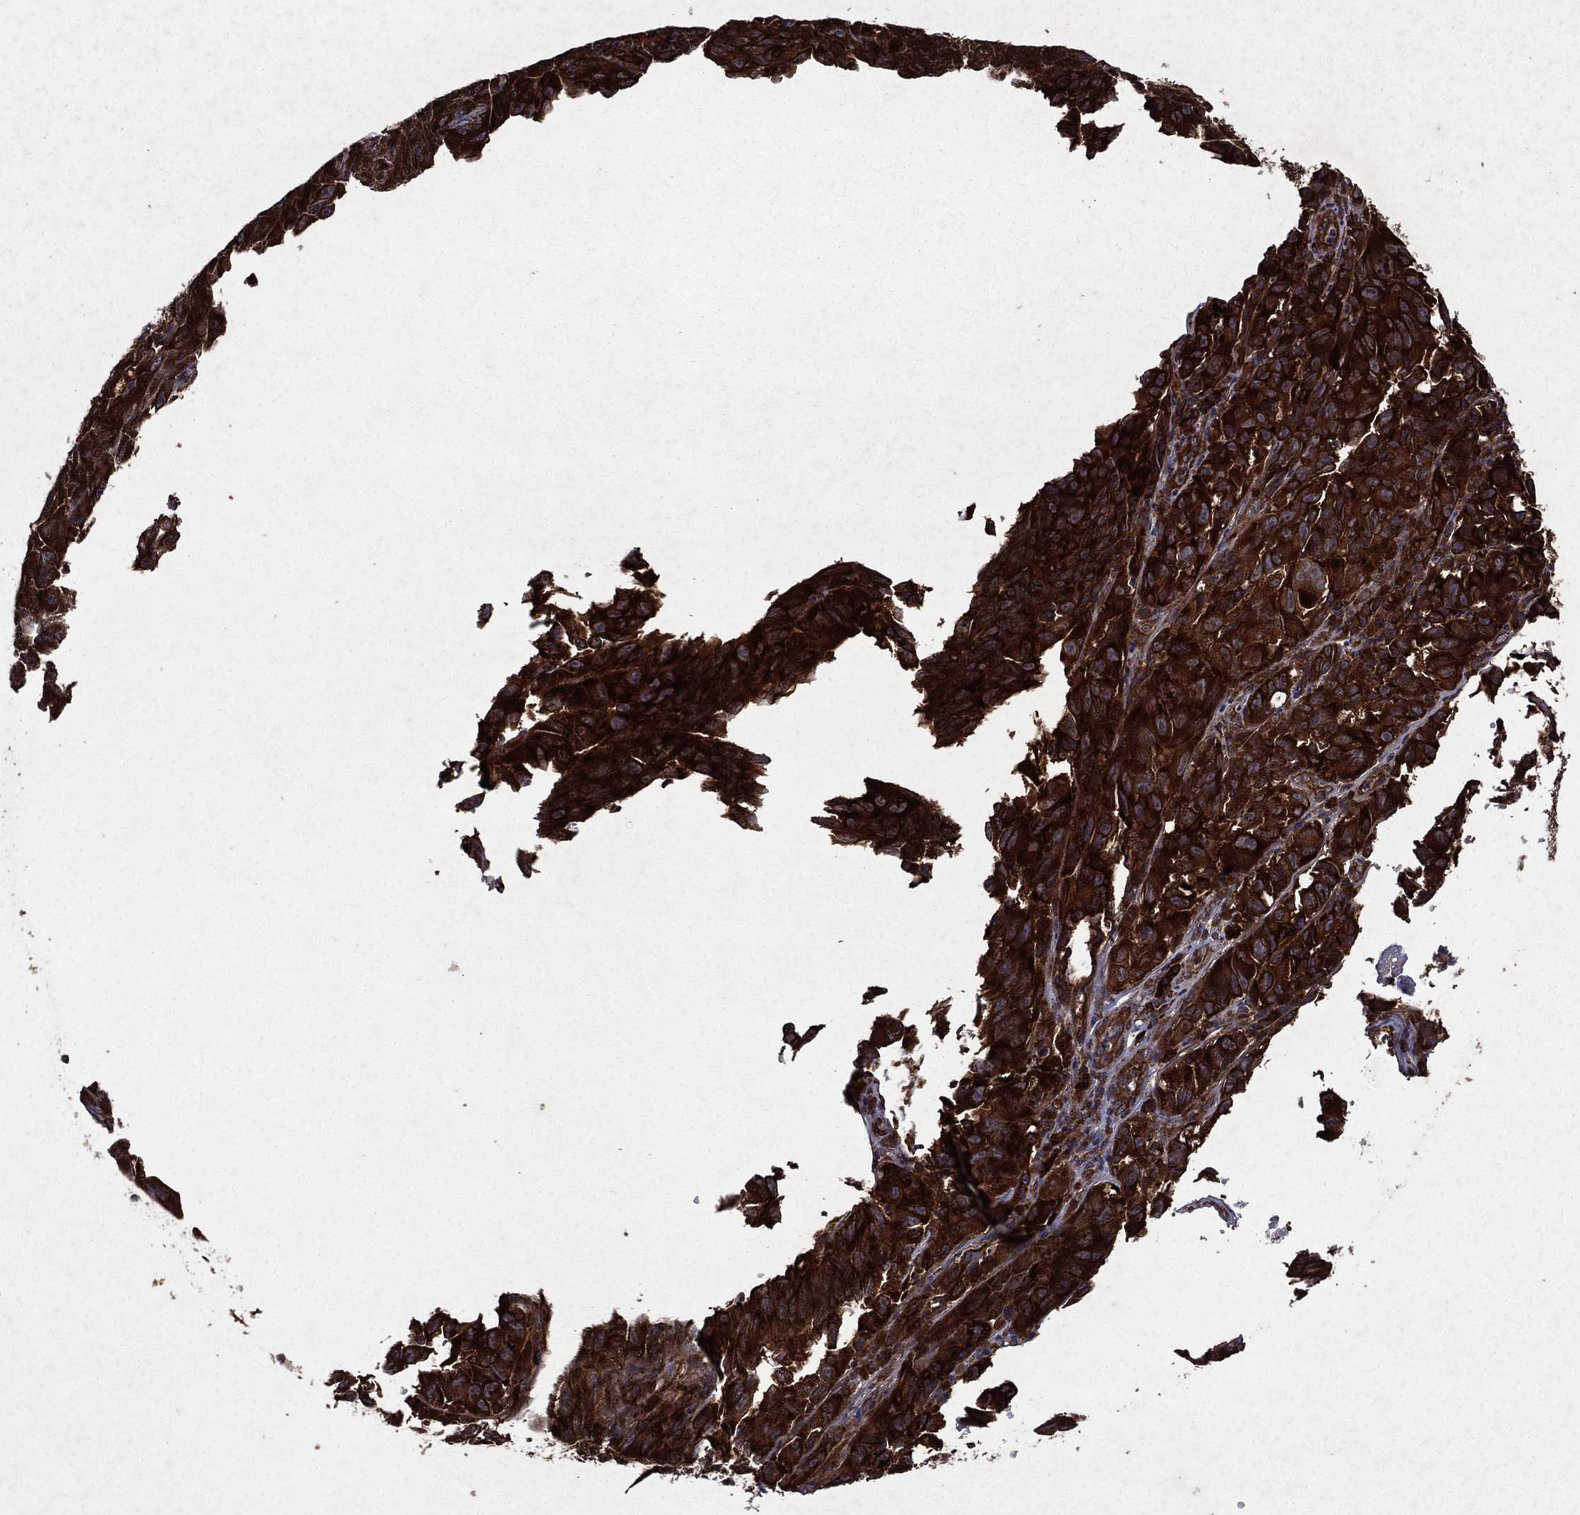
{"staining": {"intensity": "strong", "quantity": ">75%", "location": "cytoplasmic/membranous"}, "tissue": "melanoma", "cell_type": "Tumor cells", "image_type": "cancer", "snomed": [{"axis": "morphology", "description": "Malignant melanoma, NOS"}, {"axis": "topography", "description": "Vulva, labia, clitoris and Bartholin´s gland, NO"}], "caption": "Protein expression analysis of melanoma reveals strong cytoplasmic/membranous staining in about >75% of tumor cells. (DAB IHC with brightfield microscopy, high magnification).", "gene": "EIF2B4", "patient": {"sex": "female", "age": 75}}